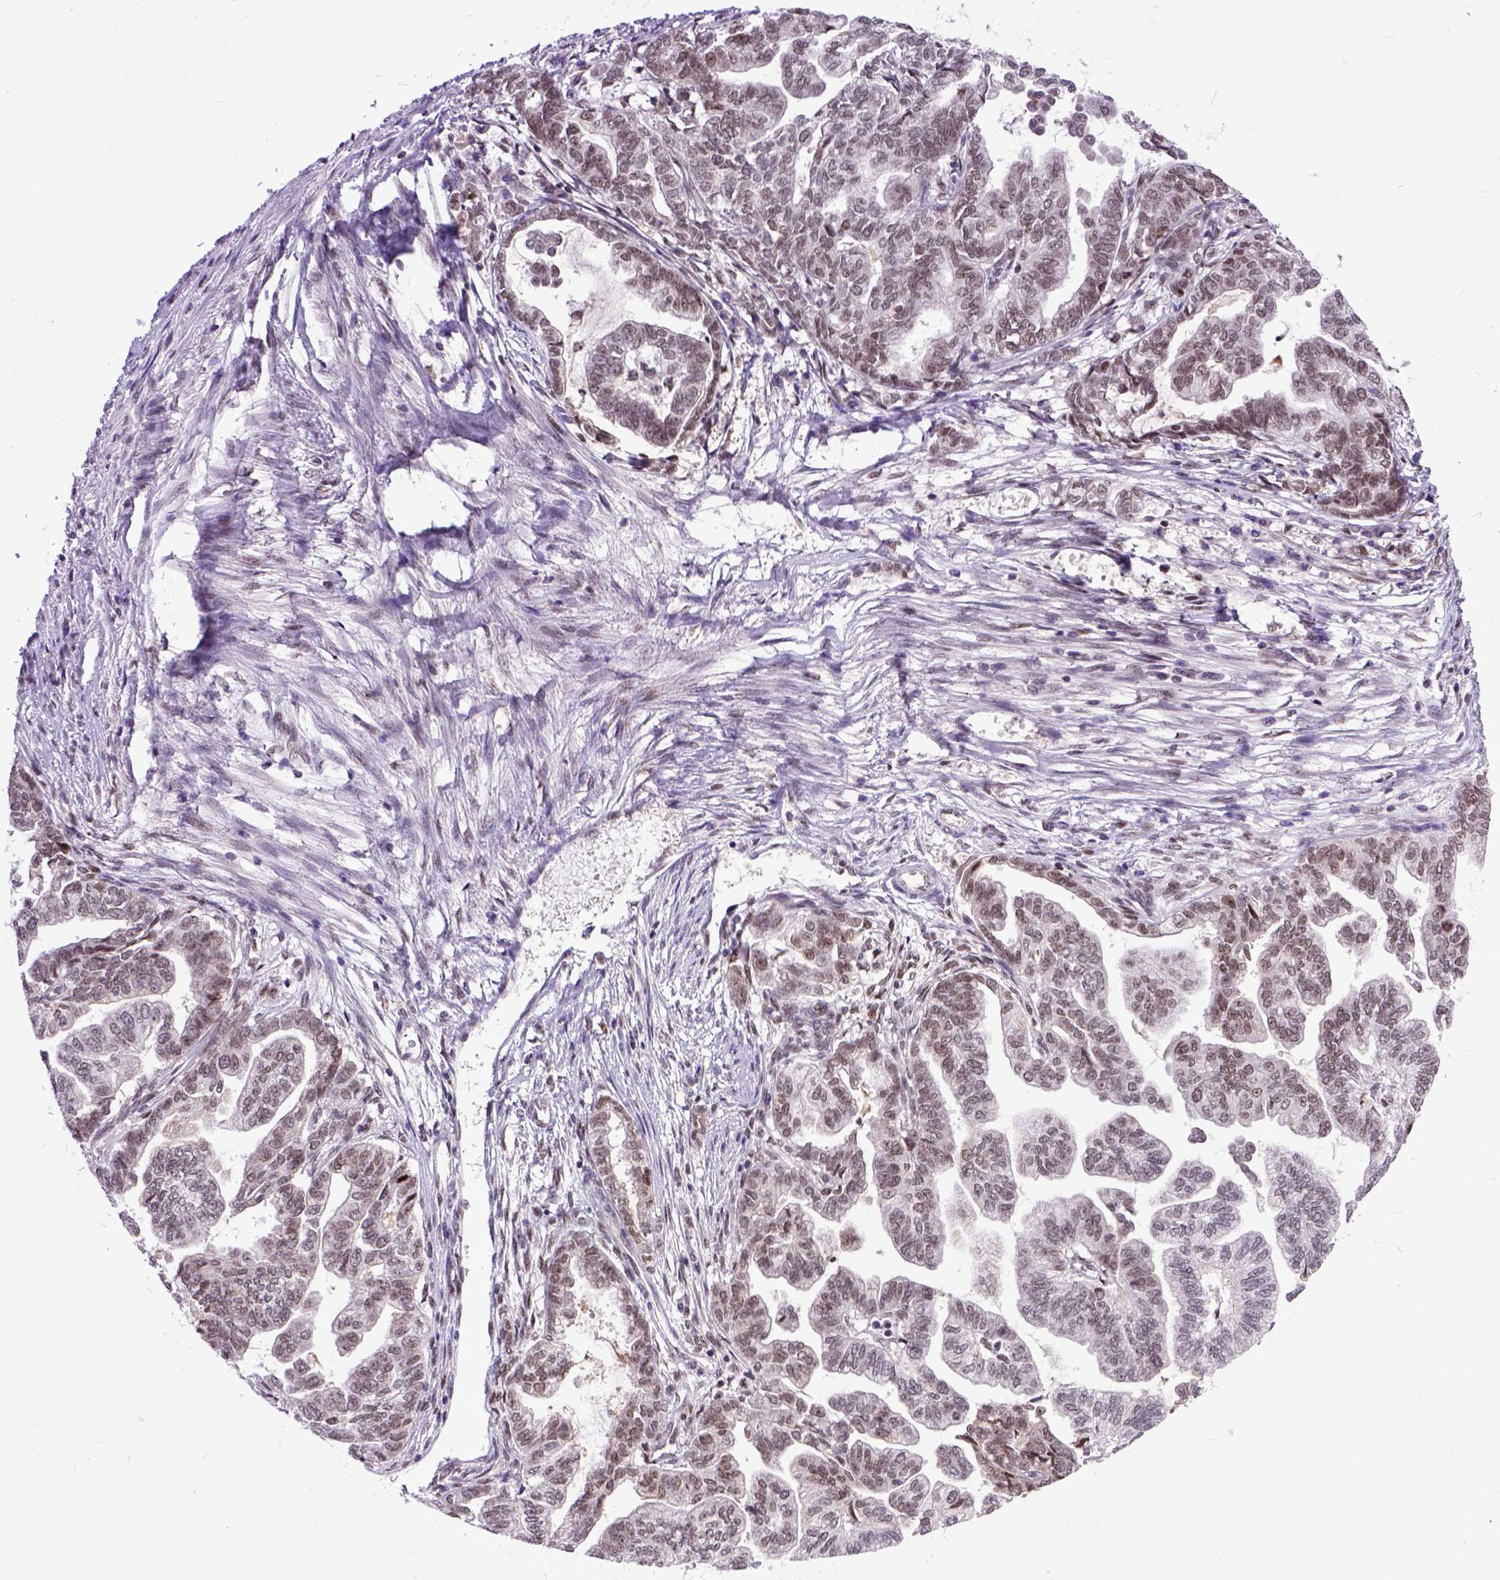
{"staining": {"intensity": "weak", "quantity": "25%-75%", "location": "nuclear"}, "tissue": "stomach cancer", "cell_type": "Tumor cells", "image_type": "cancer", "snomed": [{"axis": "morphology", "description": "Adenocarcinoma, NOS"}, {"axis": "topography", "description": "Stomach"}], "caption": "Immunohistochemistry (IHC) staining of stomach cancer, which displays low levels of weak nuclear positivity in about 25%-75% of tumor cells indicating weak nuclear protein positivity. The staining was performed using DAB (3,3'-diaminobenzidine) (brown) for protein detection and nuclei were counterstained in hematoxylin (blue).", "gene": "RCC2", "patient": {"sex": "male", "age": 83}}